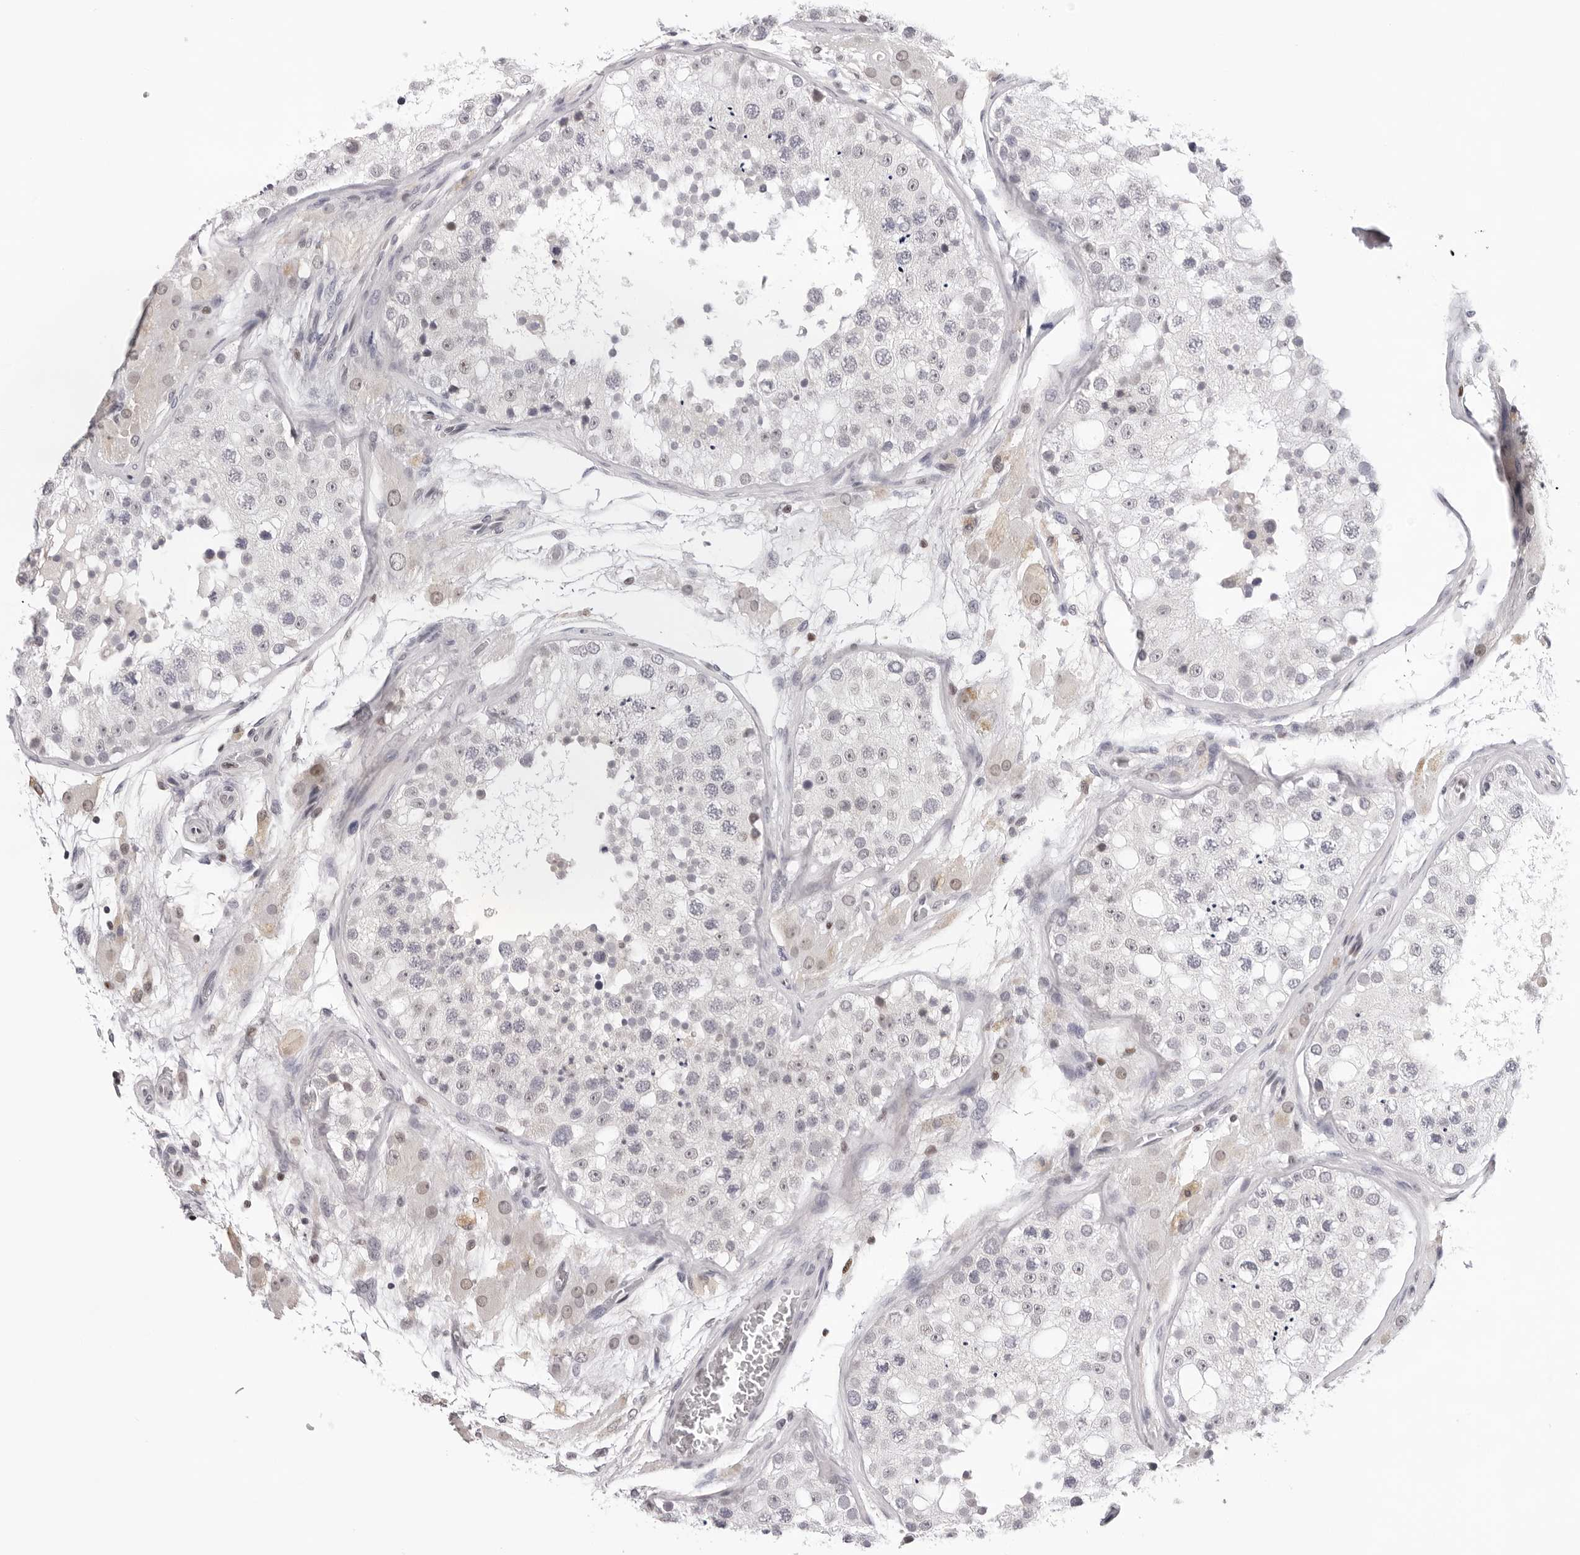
{"staining": {"intensity": "negative", "quantity": "none", "location": "none"}, "tissue": "testis", "cell_type": "Cells in seminiferous ducts", "image_type": "normal", "snomed": [{"axis": "morphology", "description": "Normal tissue, NOS"}, {"axis": "topography", "description": "Testis"}], "caption": "Immunohistochemistry histopathology image of benign testis: human testis stained with DAB (3,3'-diaminobenzidine) shows no significant protein positivity in cells in seminiferous ducts.", "gene": "OGG1", "patient": {"sex": "male", "age": 26}}